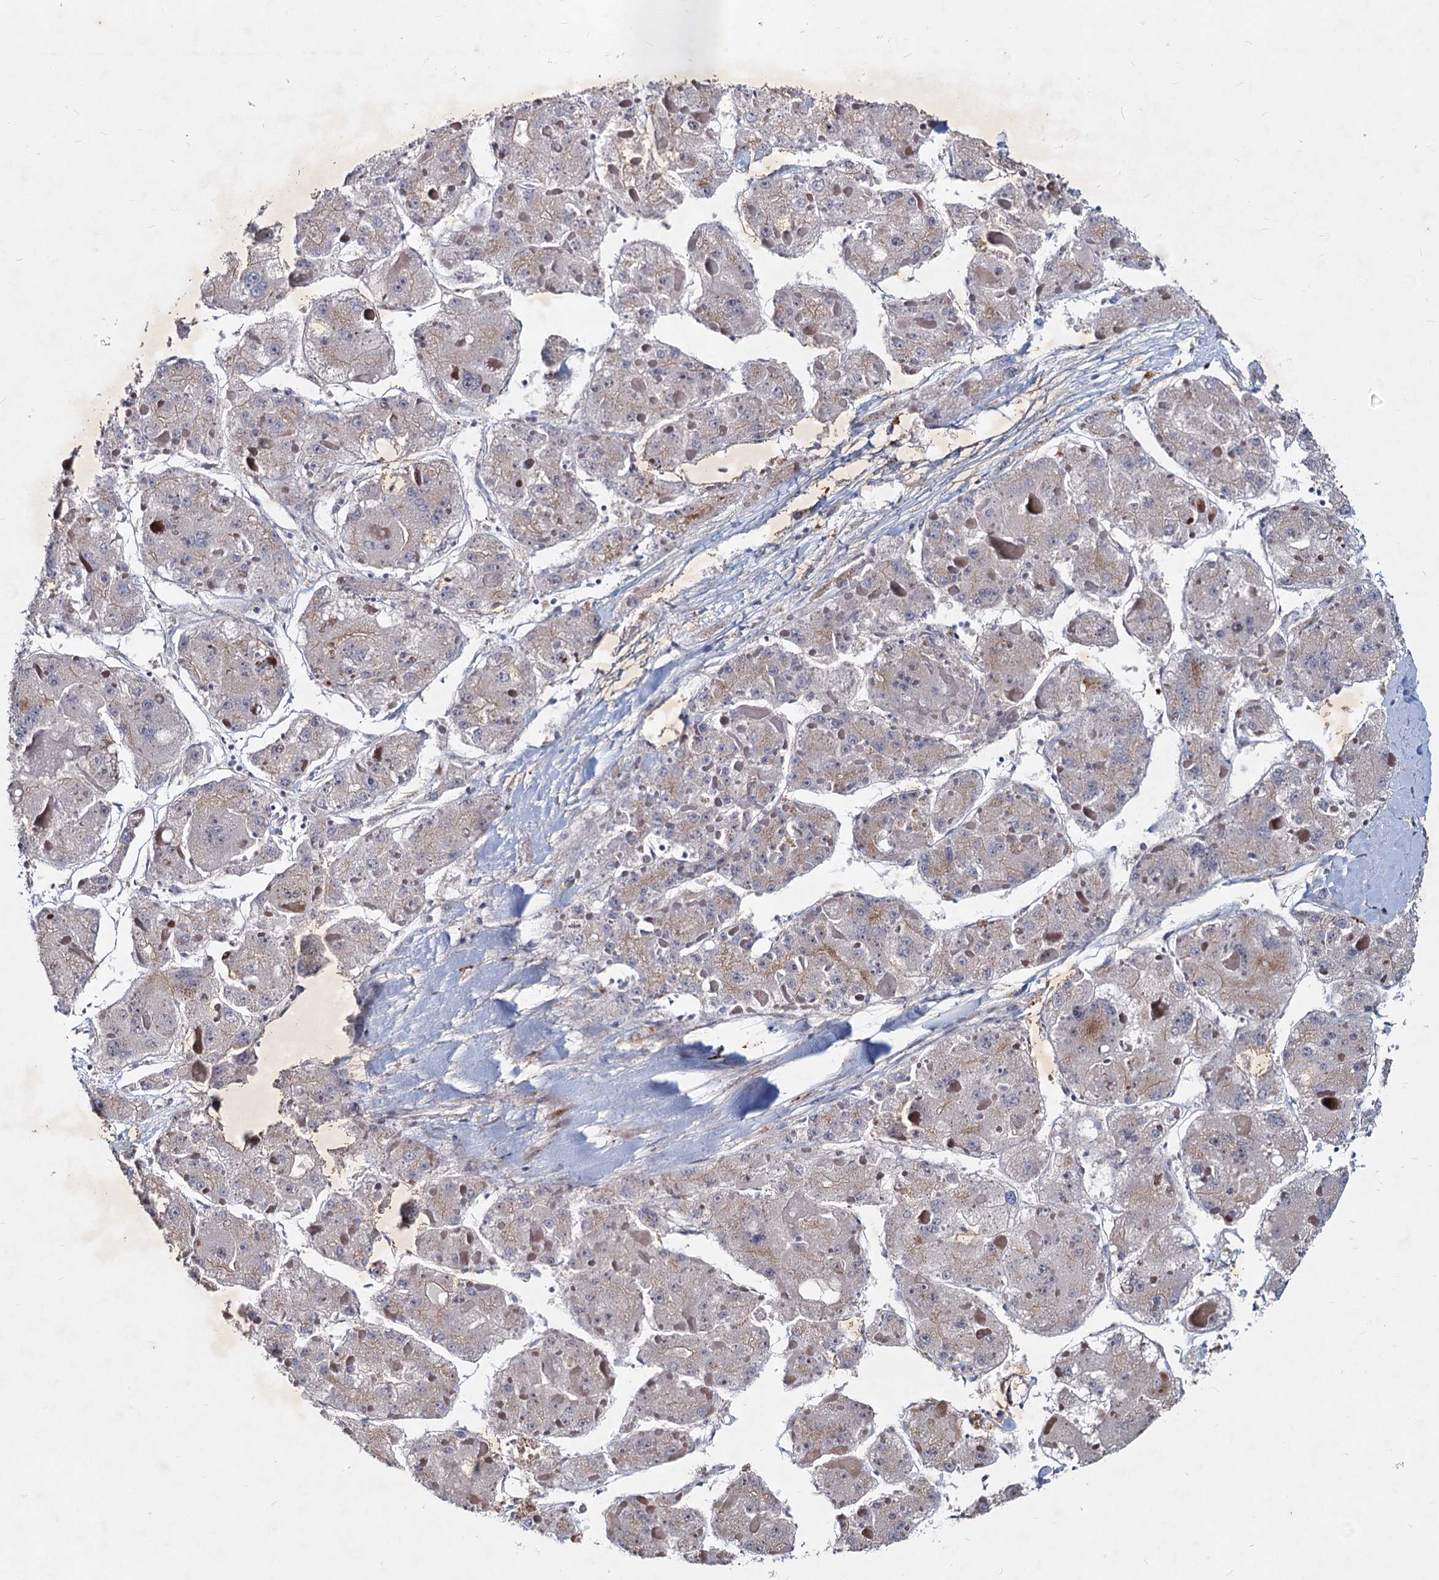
{"staining": {"intensity": "negative", "quantity": "none", "location": "none"}, "tissue": "liver cancer", "cell_type": "Tumor cells", "image_type": "cancer", "snomed": [{"axis": "morphology", "description": "Carcinoma, Hepatocellular, NOS"}, {"axis": "topography", "description": "Liver"}], "caption": "The histopathology image shows no significant staining in tumor cells of liver cancer (hepatocellular carcinoma). (Brightfield microscopy of DAB IHC at high magnification).", "gene": "AGBL4", "patient": {"sex": "female", "age": 73}}